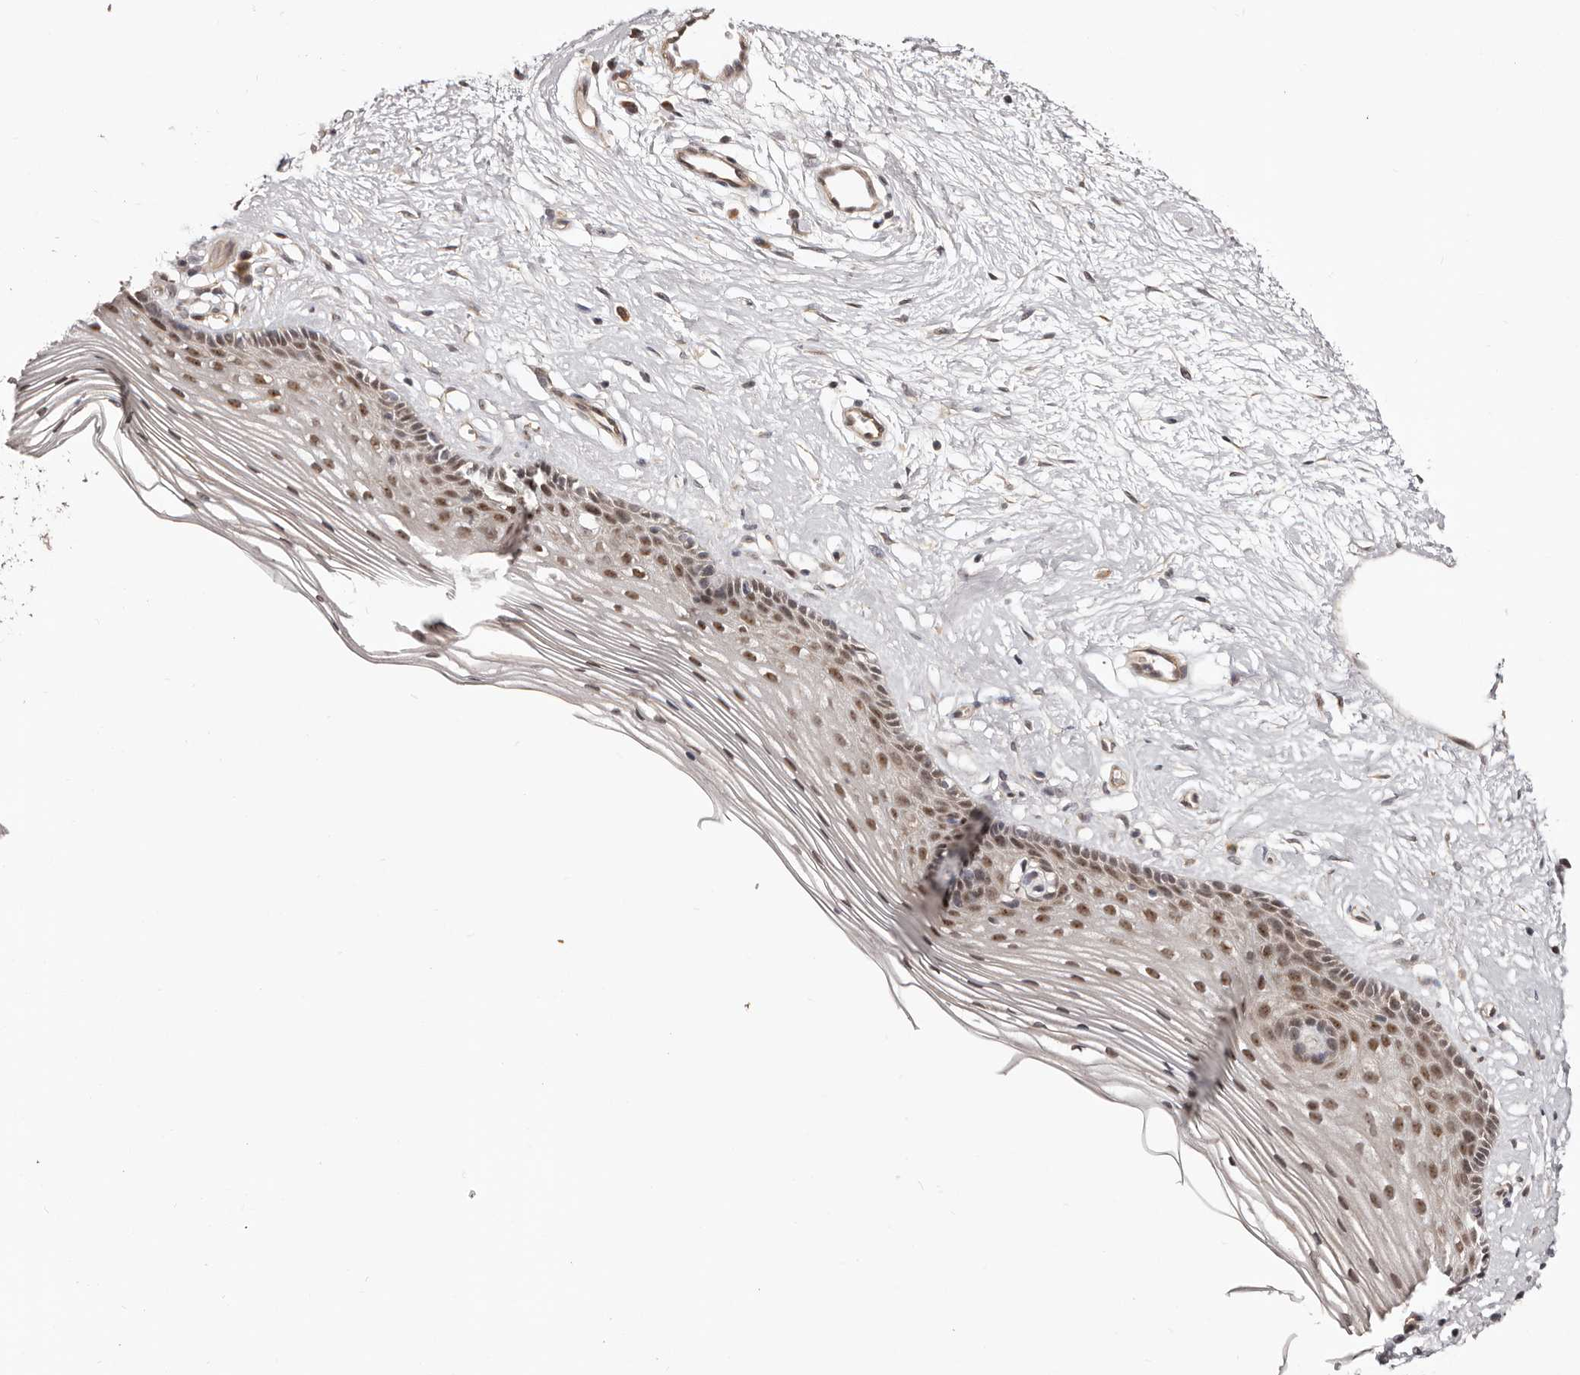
{"staining": {"intensity": "moderate", "quantity": ">75%", "location": "nuclear"}, "tissue": "vagina", "cell_type": "Squamous epithelial cells", "image_type": "normal", "snomed": [{"axis": "morphology", "description": "Normal tissue, NOS"}, {"axis": "topography", "description": "Vagina"}], "caption": "Vagina was stained to show a protein in brown. There is medium levels of moderate nuclear expression in about >75% of squamous epithelial cells. The protein of interest is shown in brown color, while the nuclei are stained blue.", "gene": "NOL12", "patient": {"sex": "female", "age": 46}}